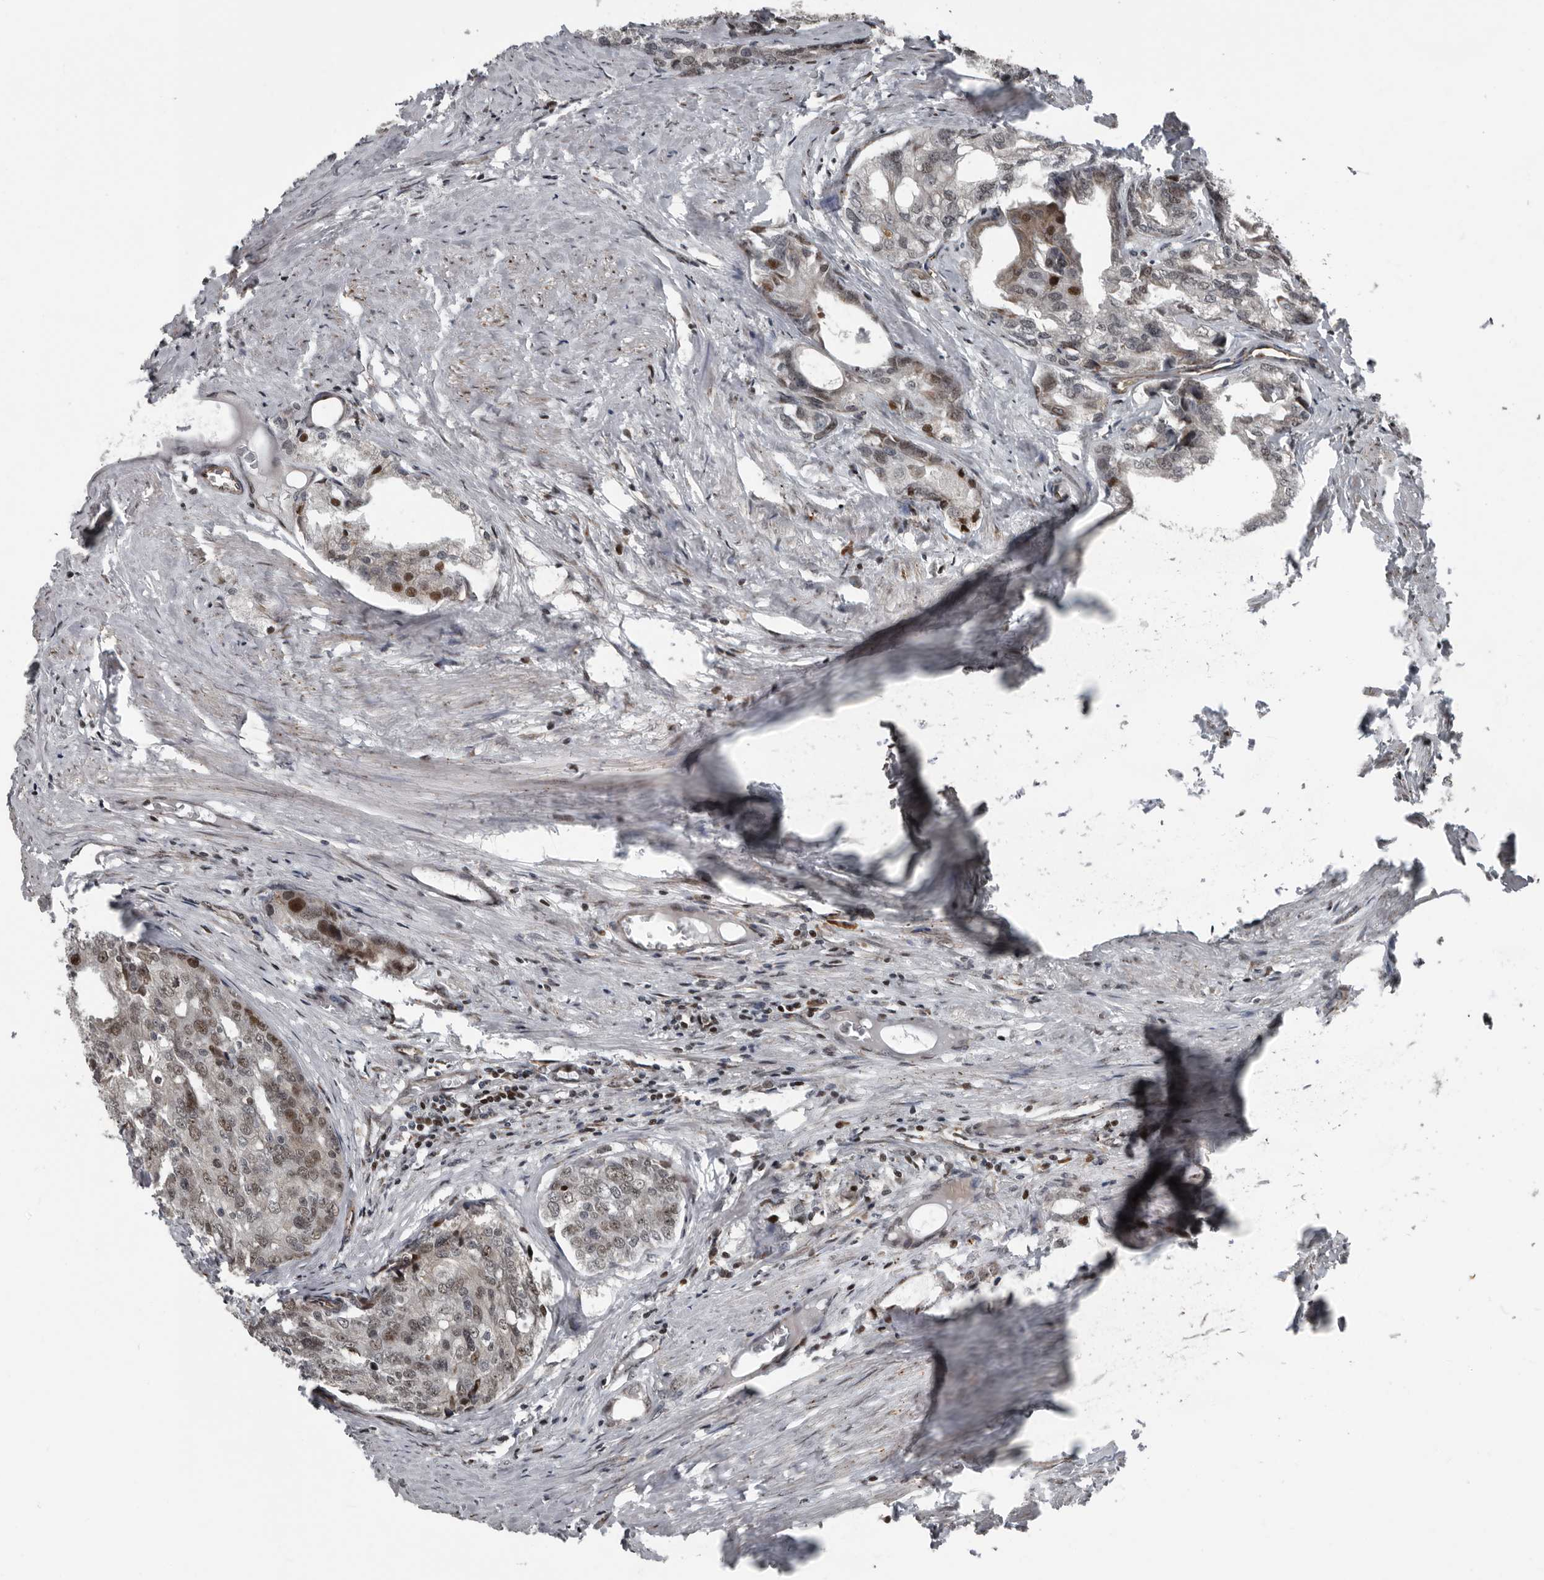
{"staining": {"intensity": "moderate", "quantity": "25%-75%", "location": "nuclear"}, "tissue": "prostate cancer", "cell_type": "Tumor cells", "image_type": "cancer", "snomed": [{"axis": "morphology", "description": "Adenocarcinoma, High grade"}, {"axis": "topography", "description": "Prostate"}], "caption": "Adenocarcinoma (high-grade) (prostate) was stained to show a protein in brown. There is medium levels of moderate nuclear staining in approximately 25%-75% of tumor cells. (DAB IHC with brightfield microscopy, high magnification).", "gene": "CHD1L", "patient": {"sex": "male", "age": 50}}